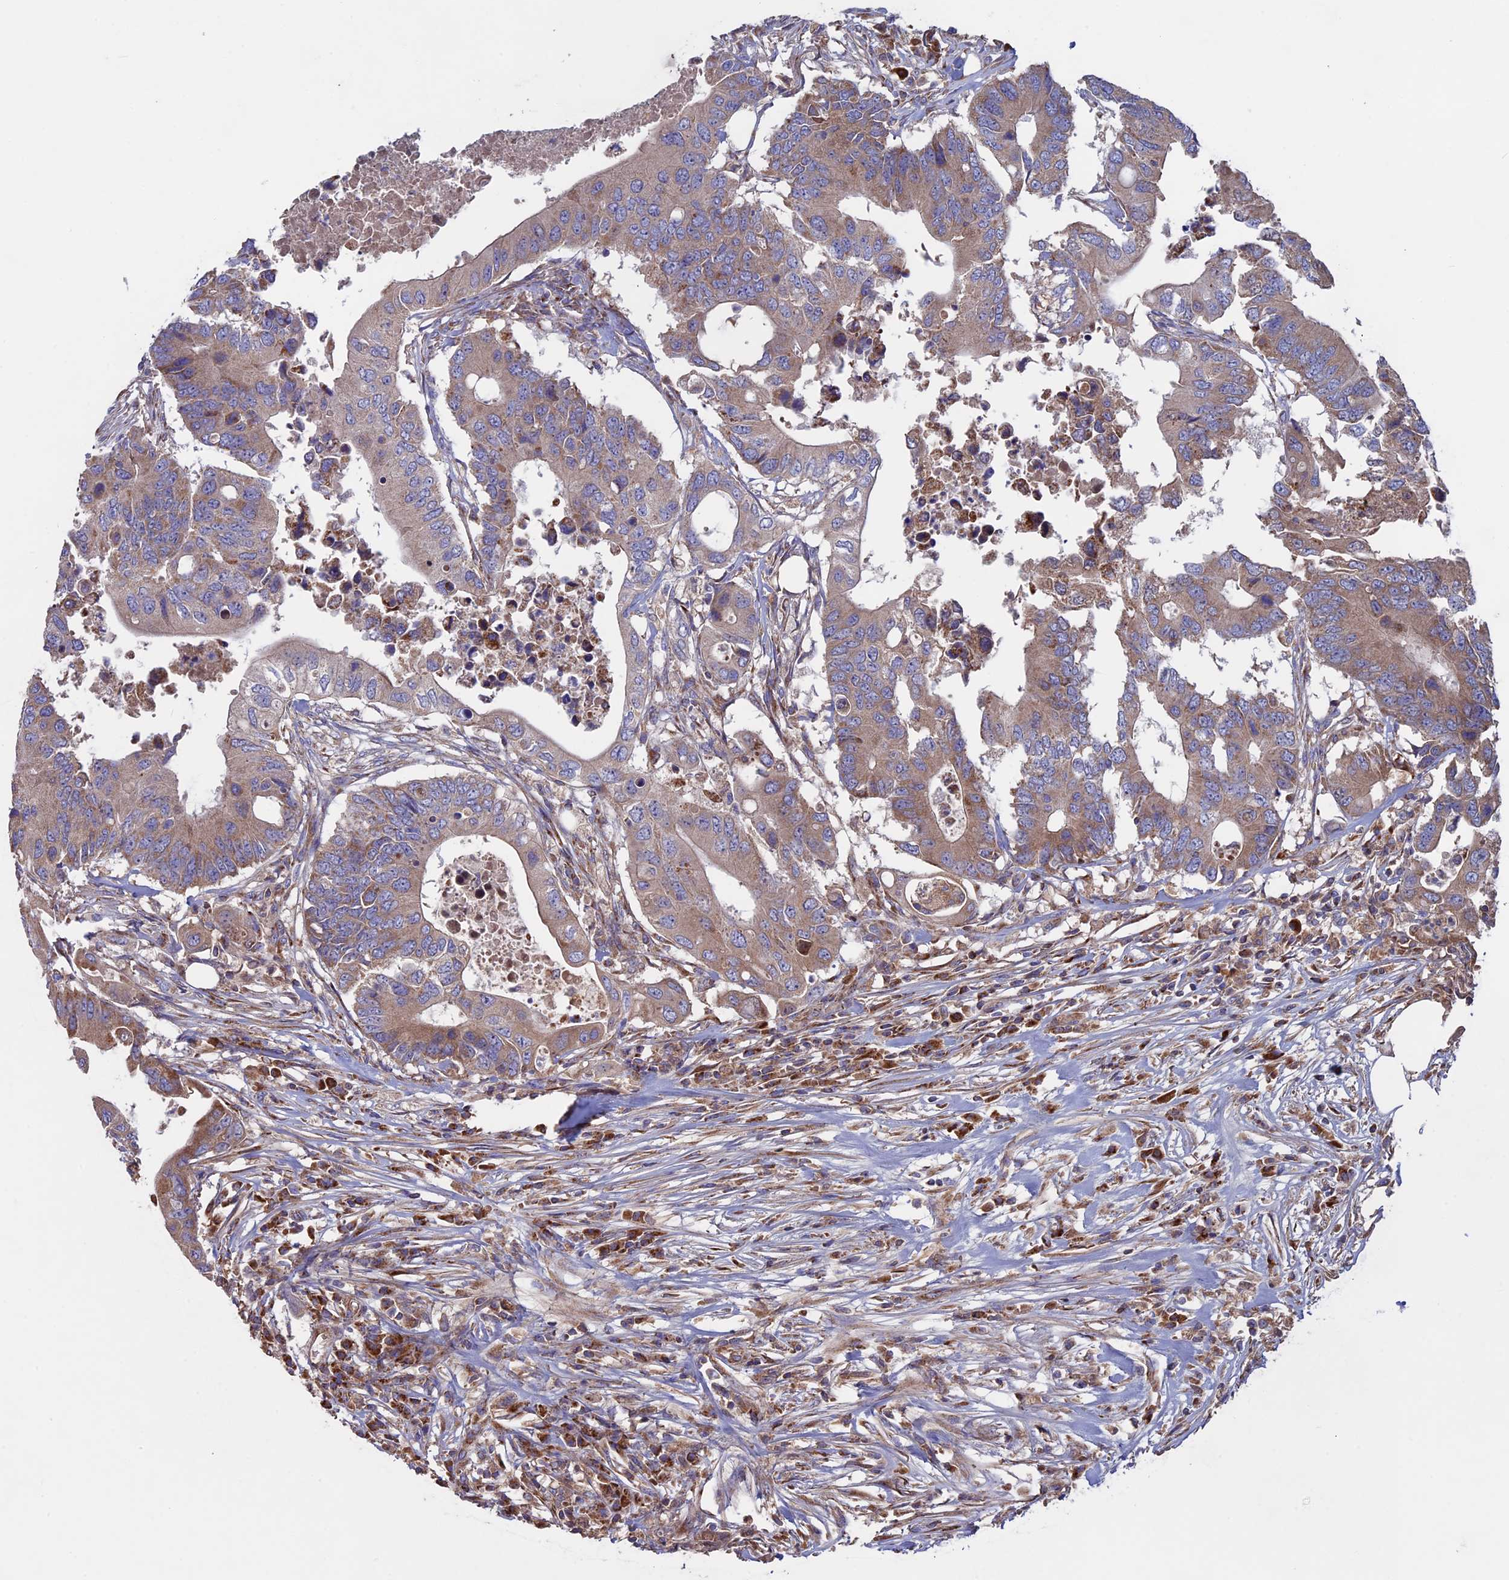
{"staining": {"intensity": "moderate", "quantity": ">75%", "location": "cytoplasmic/membranous"}, "tissue": "colorectal cancer", "cell_type": "Tumor cells", "image_type": "cancer", "snomed": [{"axis": "morphology", "description": "Adenocarcinoma, NOS"}, {"axis": "topography", "description": "Colon"}], "caption": "A histopathology image of colorectal cancer (adenocarcinoma) stained for a protein demonstrates moderate cytoplasmic/membranous brown staining in tumor cells.", "gene": "SLC15A5", "patient": {"sex": "male", "age": 71}}